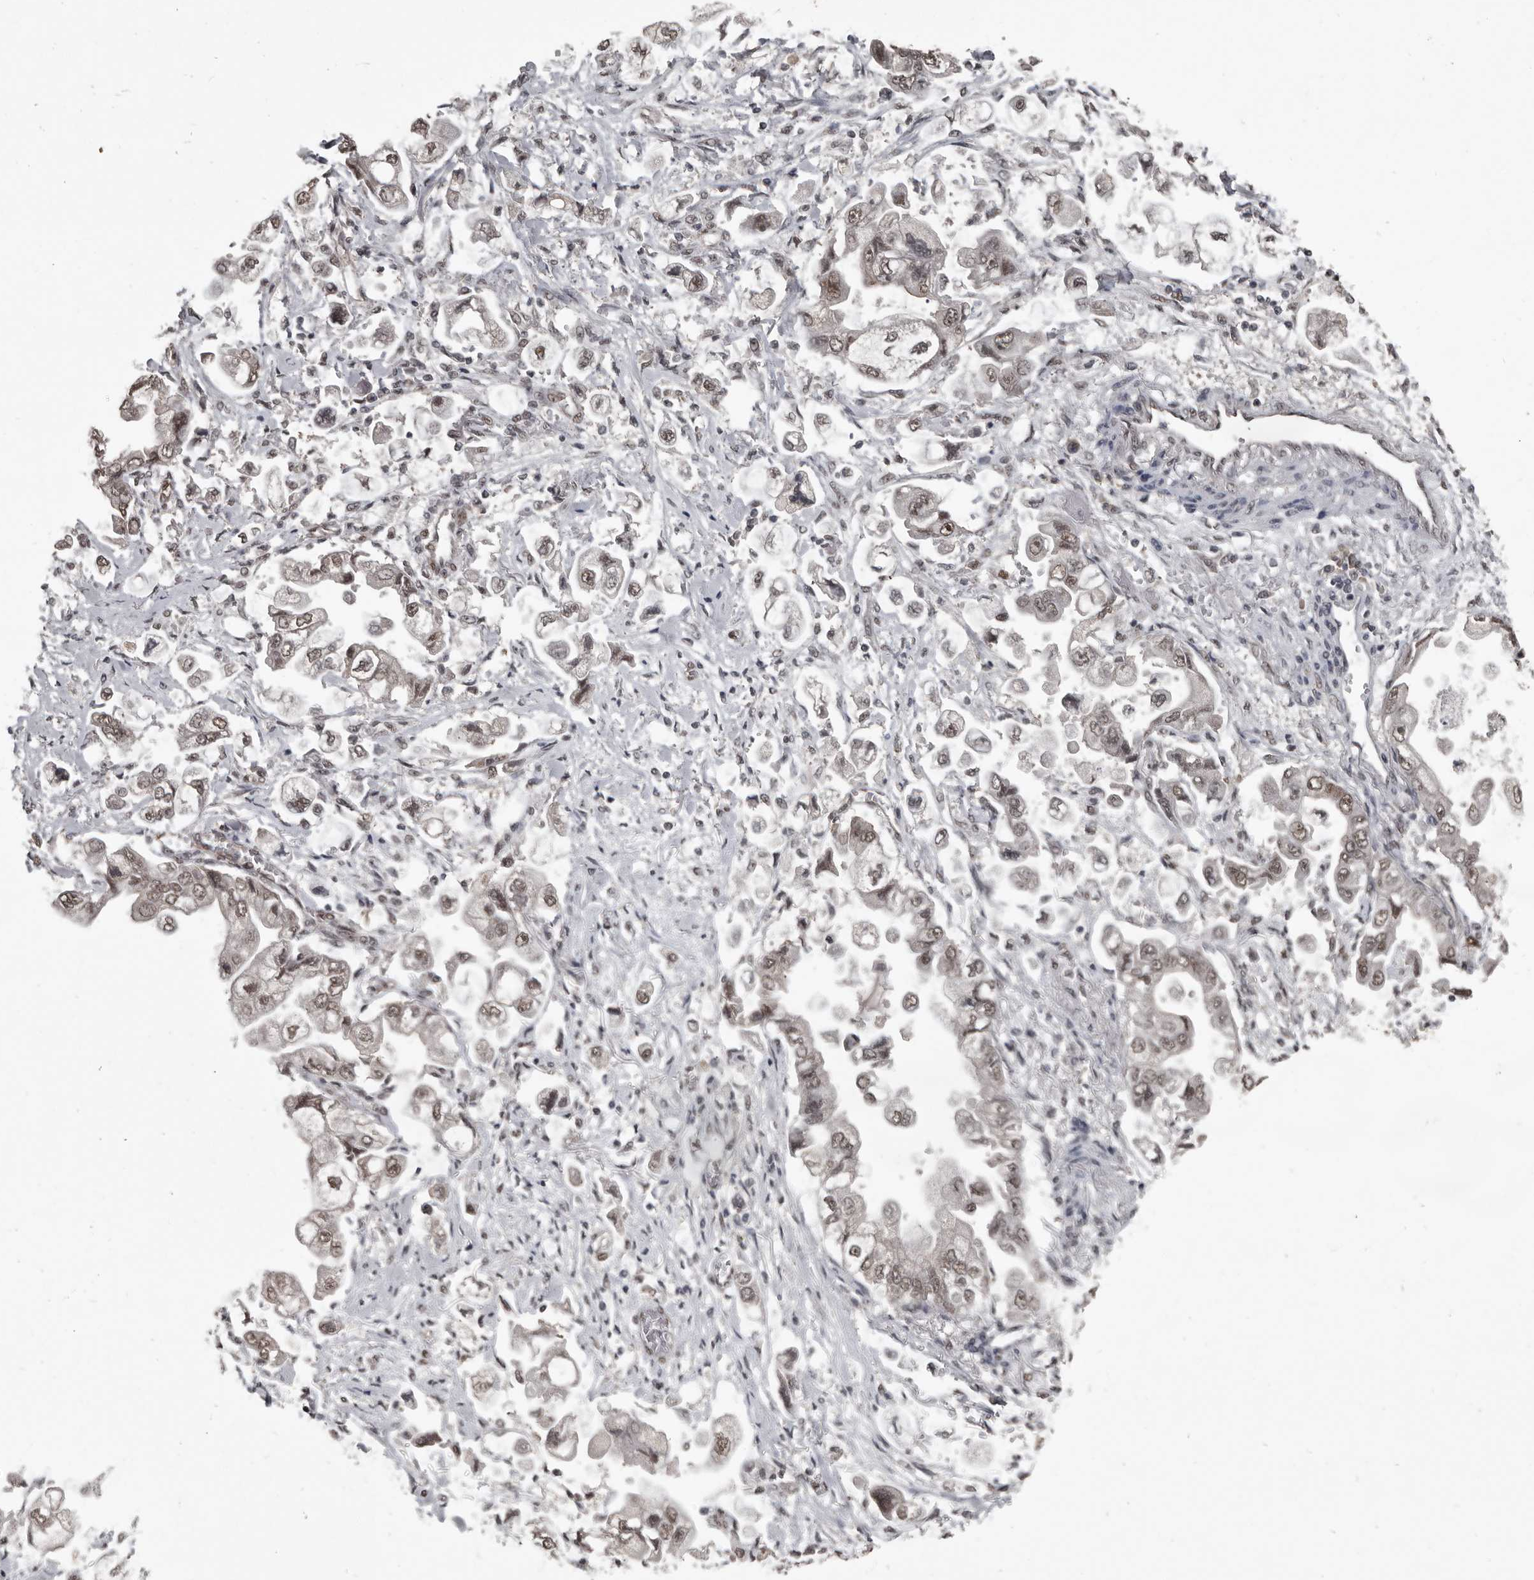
{"staining": {"intensity": "moderate", "quantity": ">75%", "location": "nuclear"}, "tissue": "stomach cancer", "cell_type": "Tumor cells", "image_type": "cancer", "snomed": [{"axis": "morphology", "description": "Adenocarcinoma, NOS"}, {"axis": "topography", "description": "Stomach"}], "caption": "Stomach cancer (adenocarcinoma) stained with a protein marker demonstrates moderate staining in tumor cells.", "gene": "CHD1L", "patient": {"sex": "male", "age": 62}}